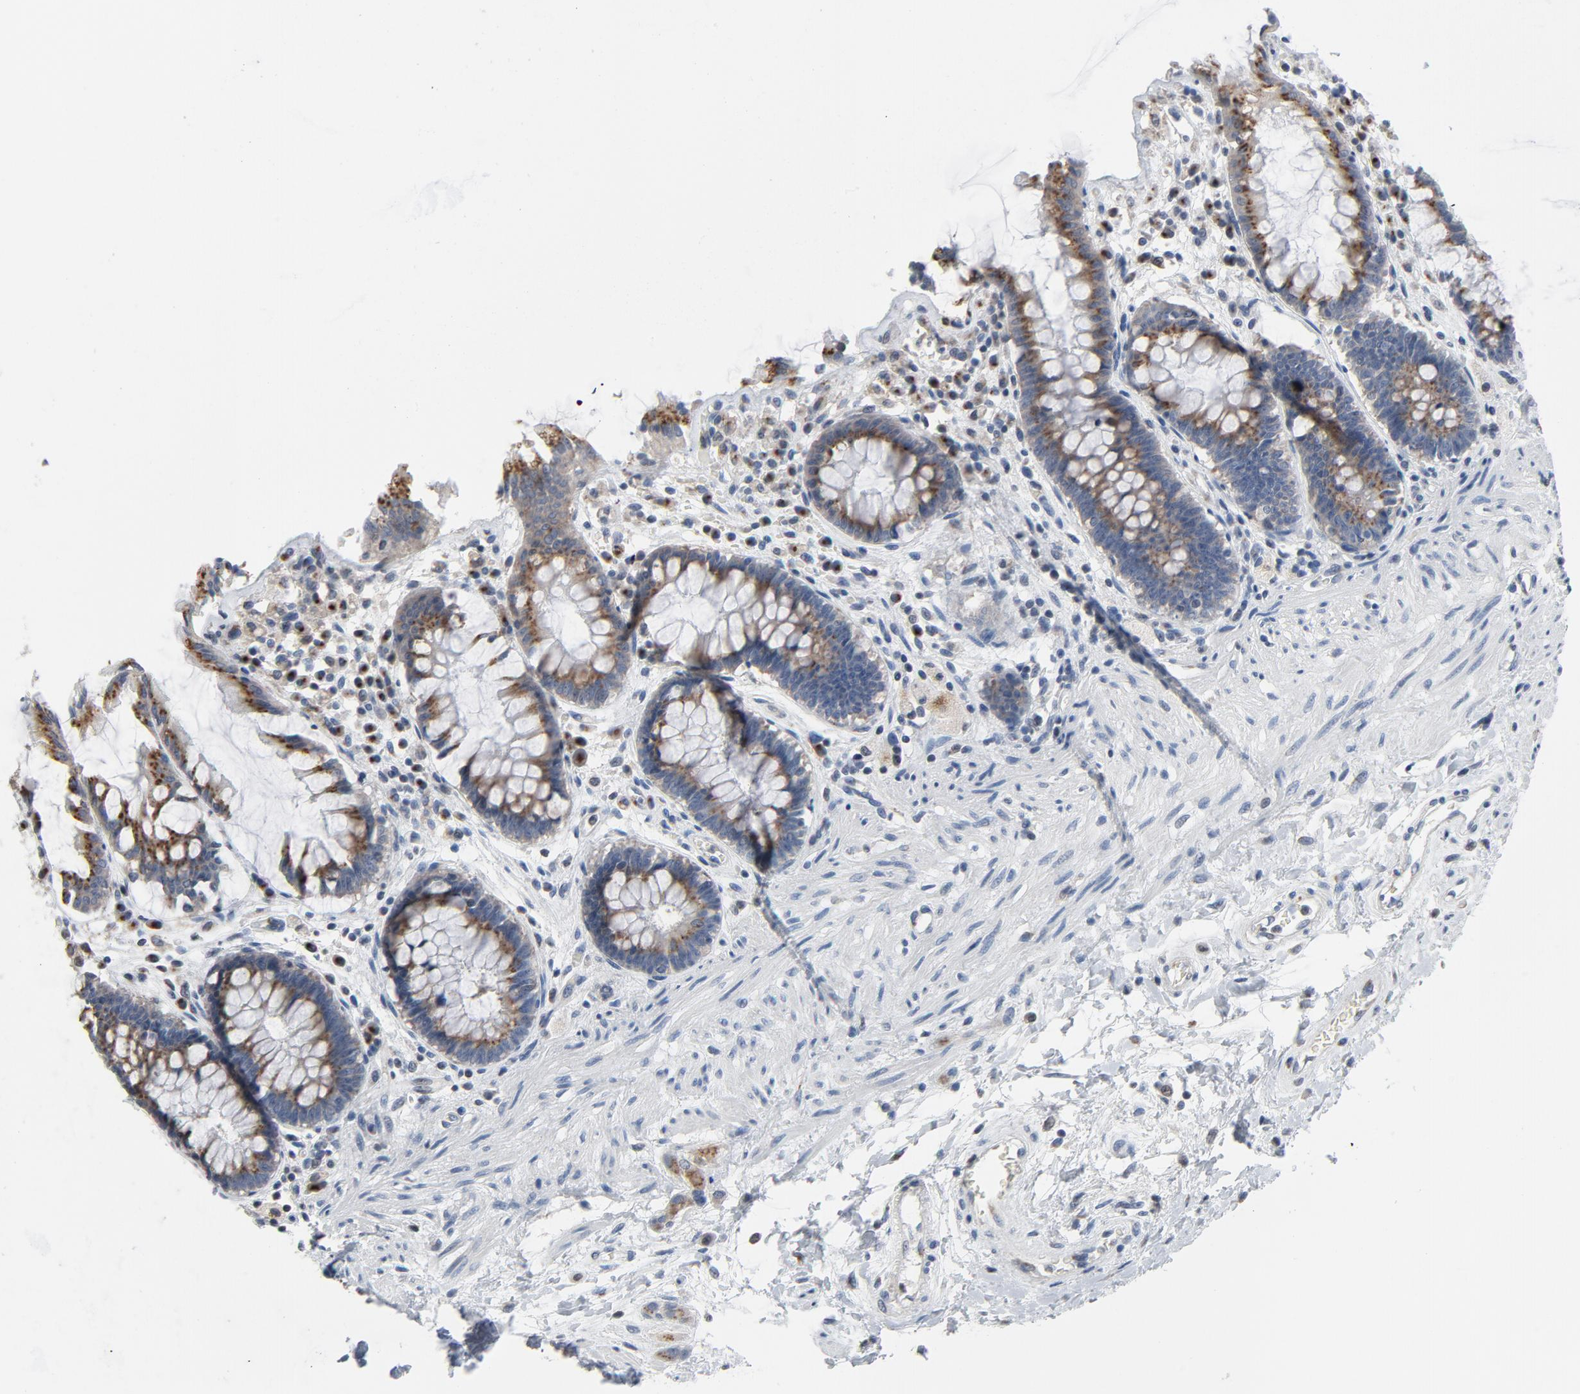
{"staining": {"intensity": "moderate", "quantity": ">75%", "location": "cytoplasmic/membranous"}, "tissue": "rectum", "cell_type": "Glandular cells", "image_type": "normal", "snomed": [{"axis": "morphology", "description": "Normal tissue, NOS"}, {"axis": "topography", "description": "Rectum"}], "caption": "Immunohistochemistry (DAB) staining of benign rectum demonstrates moderate cytoplasmic/membranous protein positivity in about >75% of glandular cells.", "gene": "YIPF6", "patient": {"sex": "female", "age": 46}}